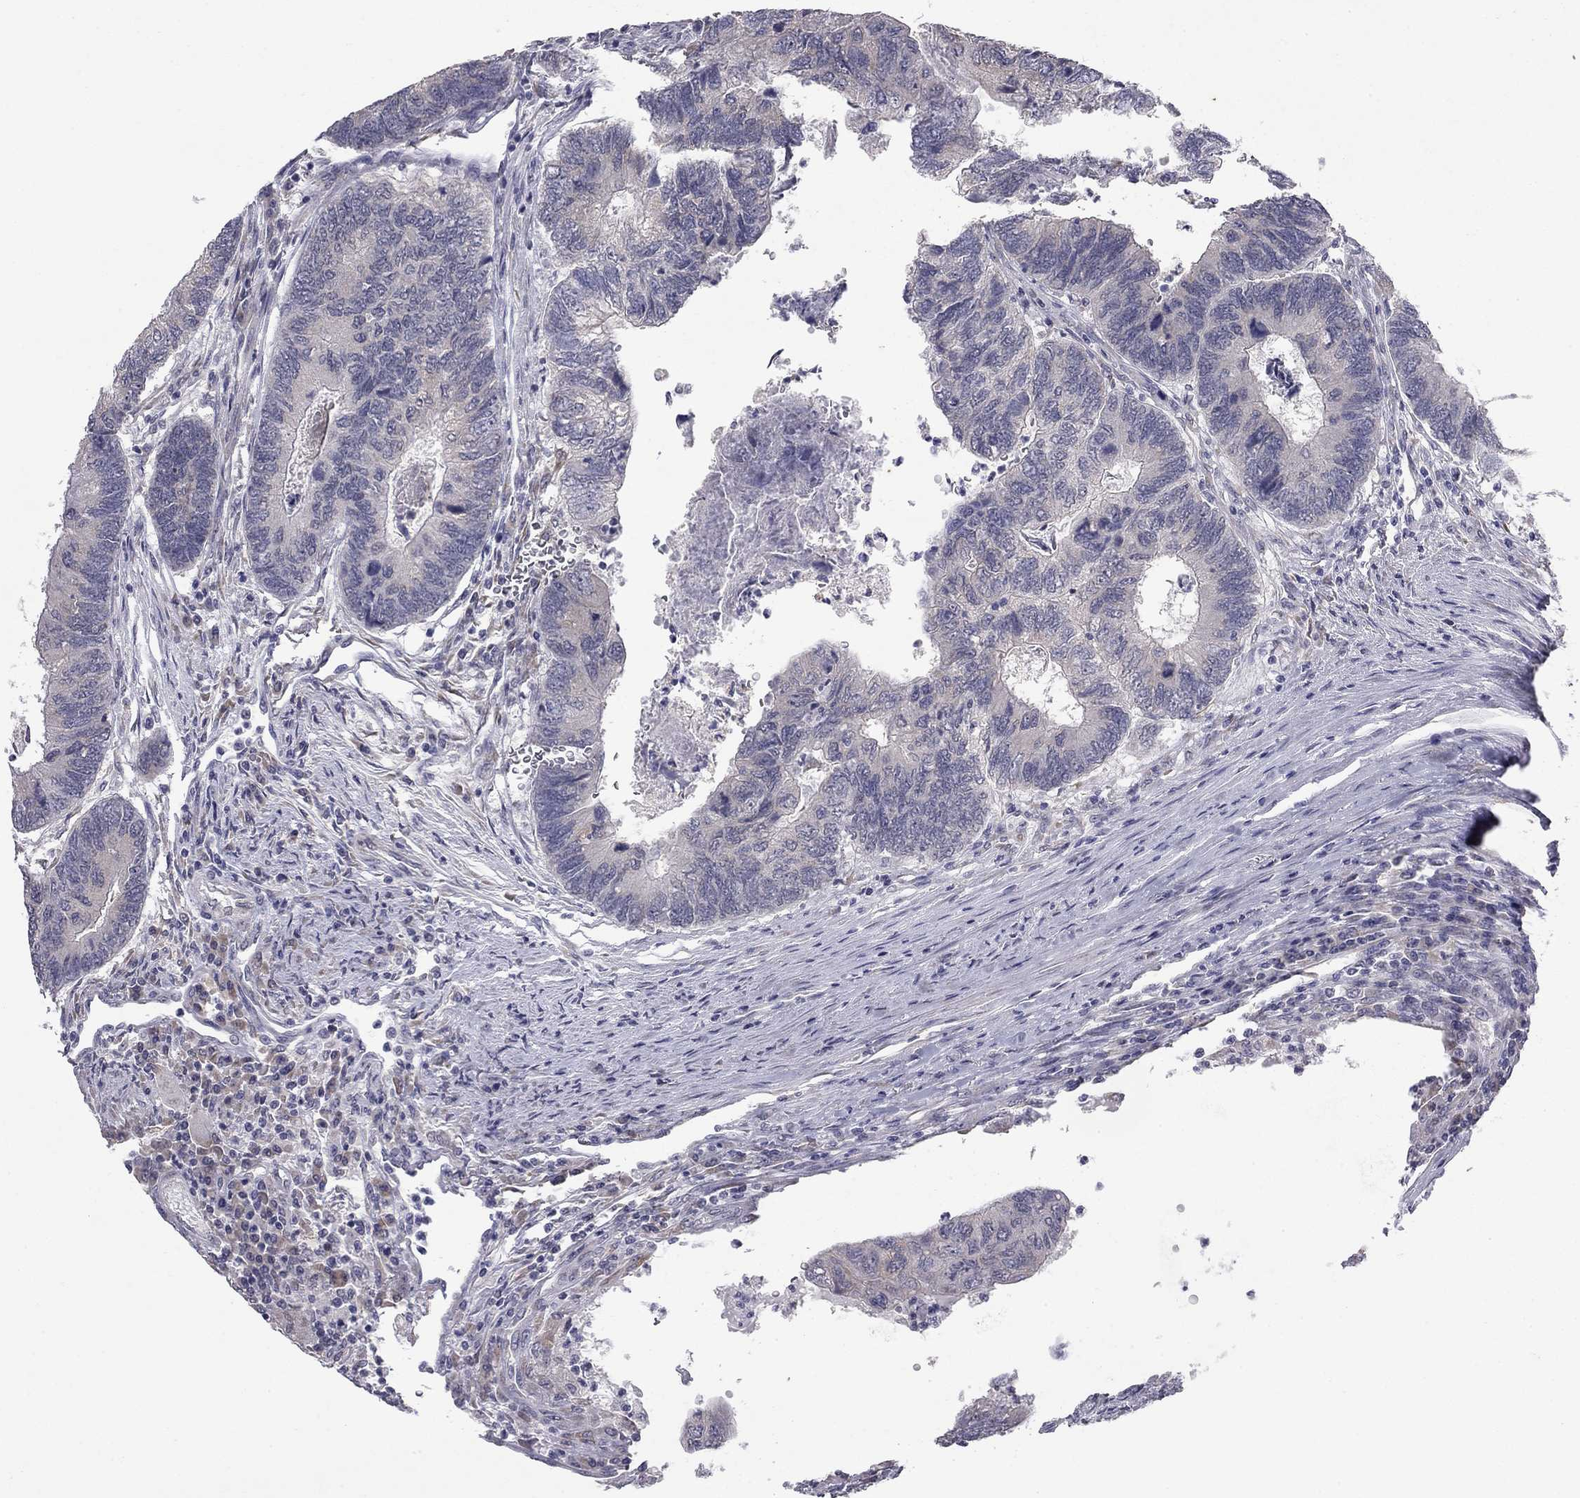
{"staining": {"intensity": "negative", "quantity": "none", "location": "none"}, "tissue": "colorectal cancer", "cell_type": "Tumor cells", "image_type": "cancer", "snomed": [{"axis": "morphology", "description": "Adenocarcinoma, NOS"}, {"axis": "topography", "description": "Colon"}], "caption": "The IHC micrograph has no significant staining in tumor cells of colorectal adenocarcinoma tissue.", "gene": "PRRT2", "patient": {"sex": "female", "age": 67}}